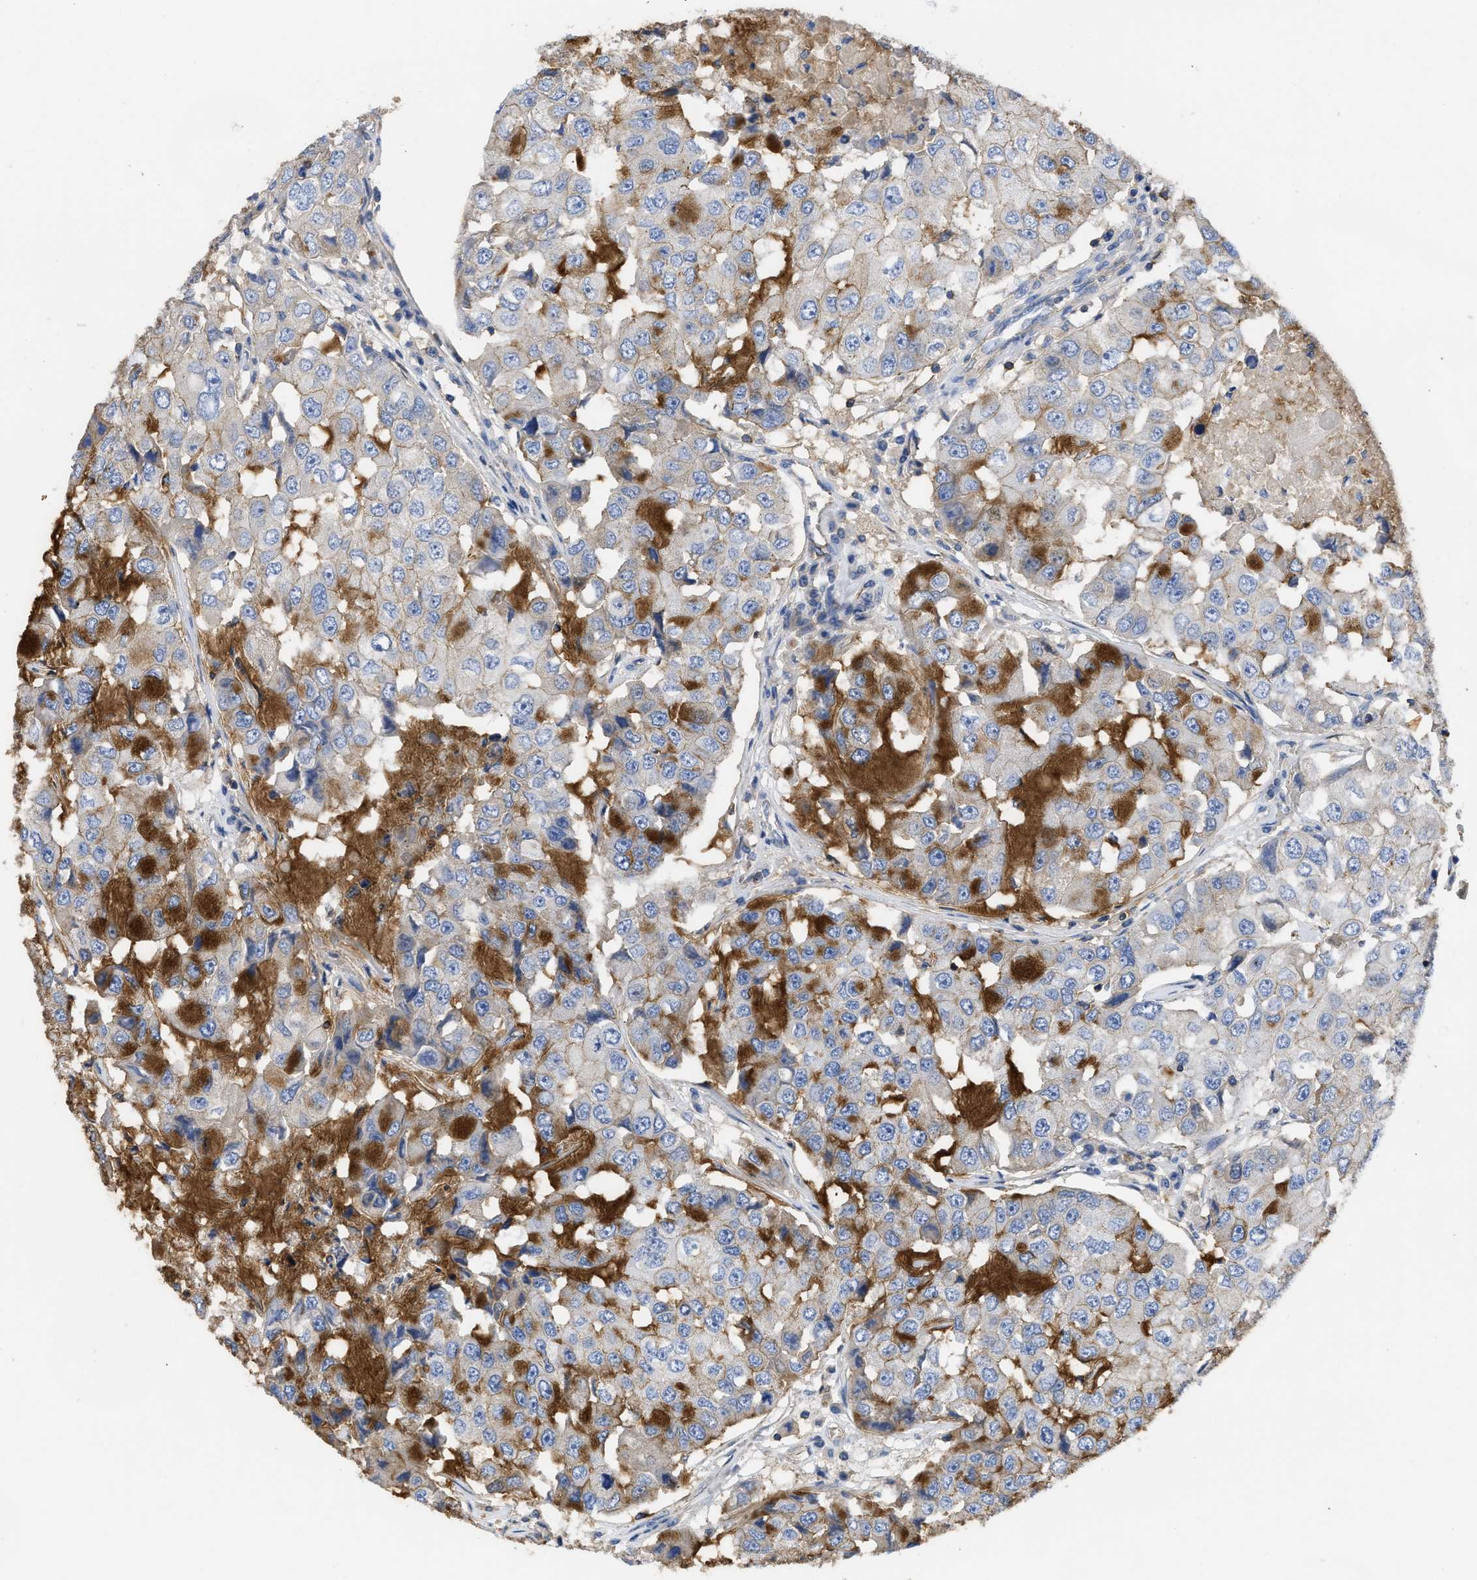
{"staining": {"intensity": "moderate", "quantity": "<25%", "location": "cytoplasmic/membranous"}, "tissue": "breast cancer", "cell_type": "Tumor cells", "image_type": "cancer", "snomed": [{"axis": "morphology", "description": "Duct carcinoma"}, {"axis": "topography", "description": "Breast"}], "caption": "Moderate cytoplasmic/membranous expression is seen in about <25% of tumor cells in breast cancer (intraductal carcinoma).", "gene": "USP4", "patient": {"sex": "female", "age": 27}}